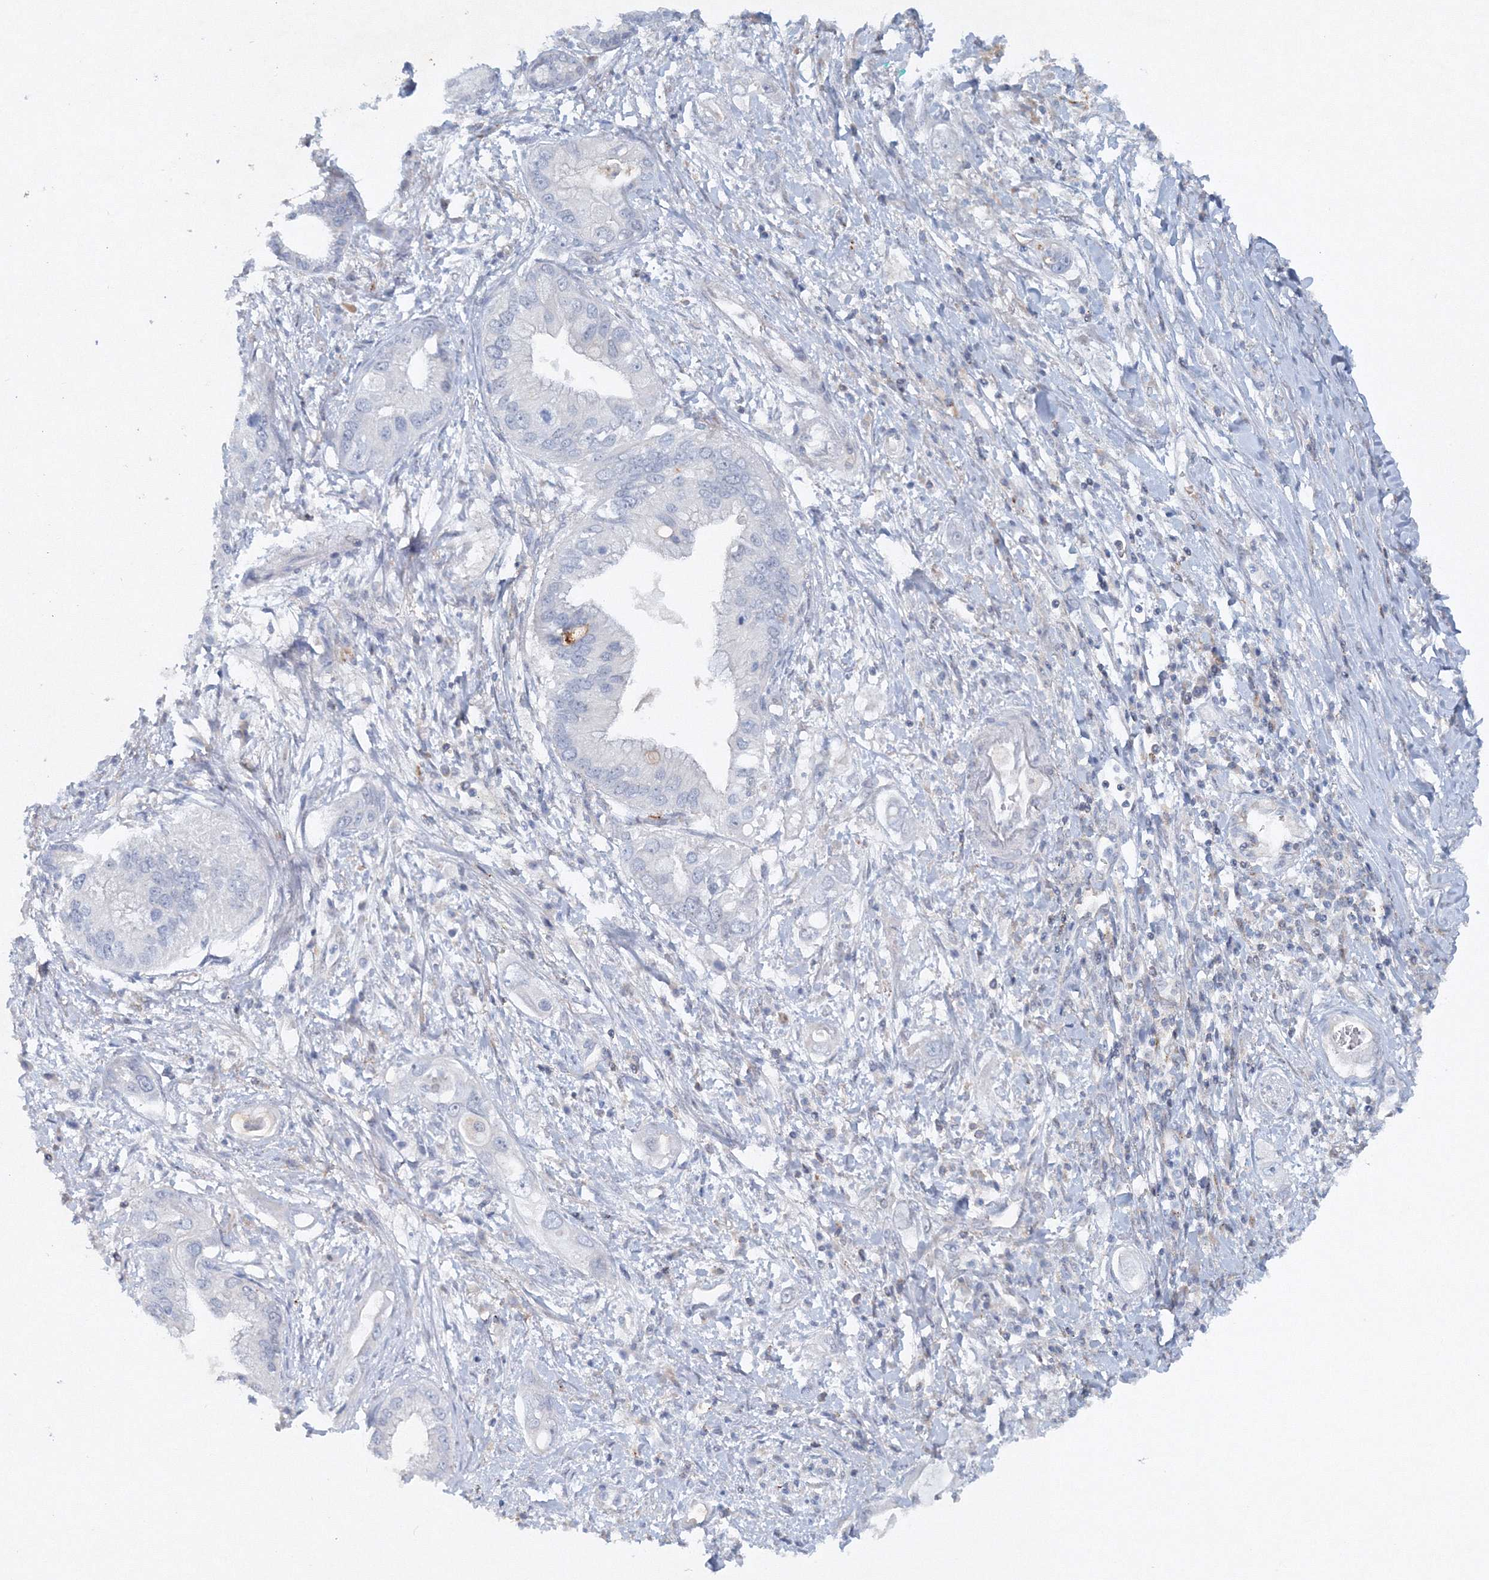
{"staining": {"intensity": "negative", "quantity": "none", "location": "none"}, "tissue": "pancreatic cancer", "cell_type": "Tumor cells", "image_type": "cancer", "snomed": [{"axis": "morphology", "description": "Inflammation, NOS"}, {"axis": "morphology", "description": "Adenocarcinoma, NOS"}, {"axis": "topography", "description": "Pancreas"}], "caption": "Immunohistochemistry (IHC) of human adenocarcinoma (pancreatic) reveals no positivity in tumor cells.", "gene": "SH3BP5", "patient": {"sex": "female", "age": 56}}